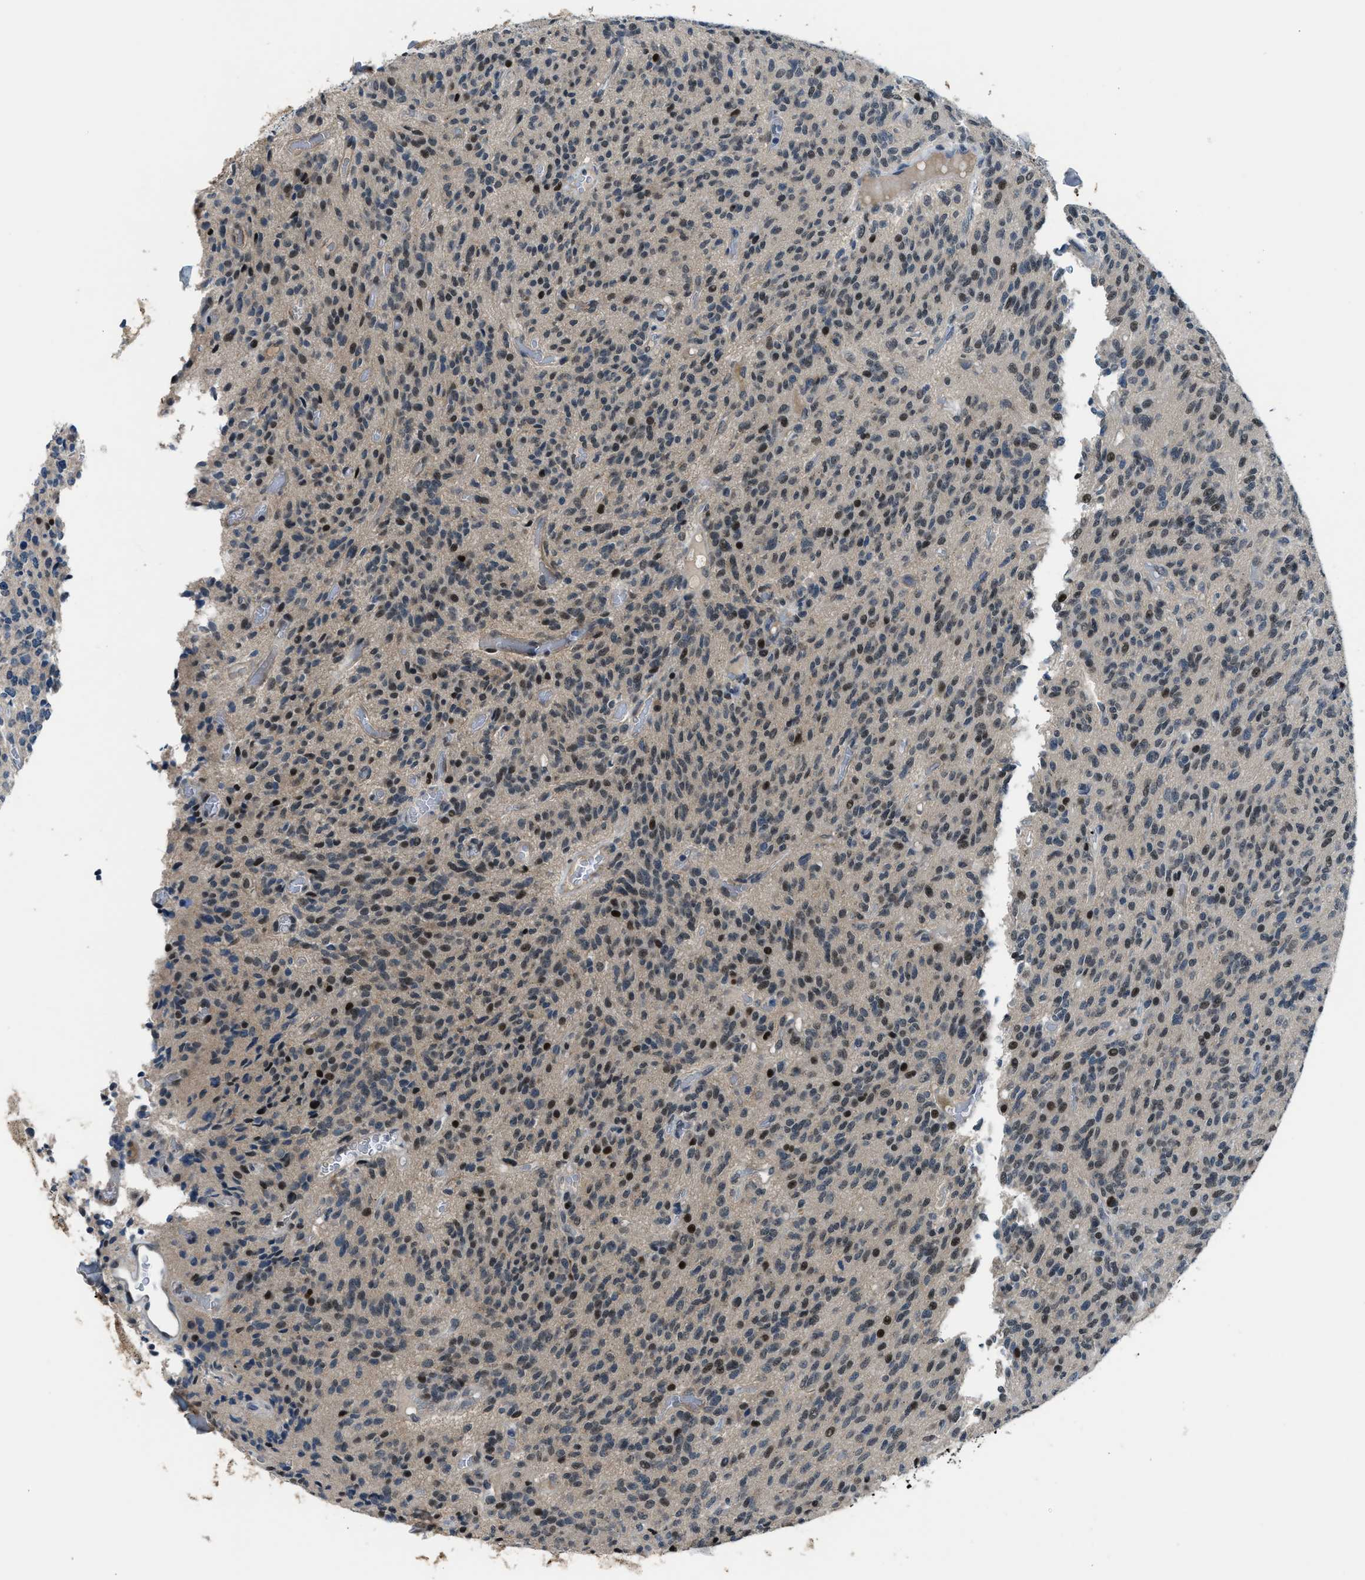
{"staining": {"intensity": "moderate", "quantity": "<25%", "location": "nuclear"}, "tissue": "glioma", "cell_type": "Tumor cells", "image_type": "cancer", "snomed": [{"axis": "morphology", "description": "Glioma, malignant, High grade"}, {"axis": "topography", "description": "Brain"}], "caption": "IHC histopathology image of glioma stained for a protein (brown), which shows low levels of moderate nuclear expression in about <25% of tumor cells.", "gene": "DUSP19", "patient": {"sex": "male", "age": 34}}